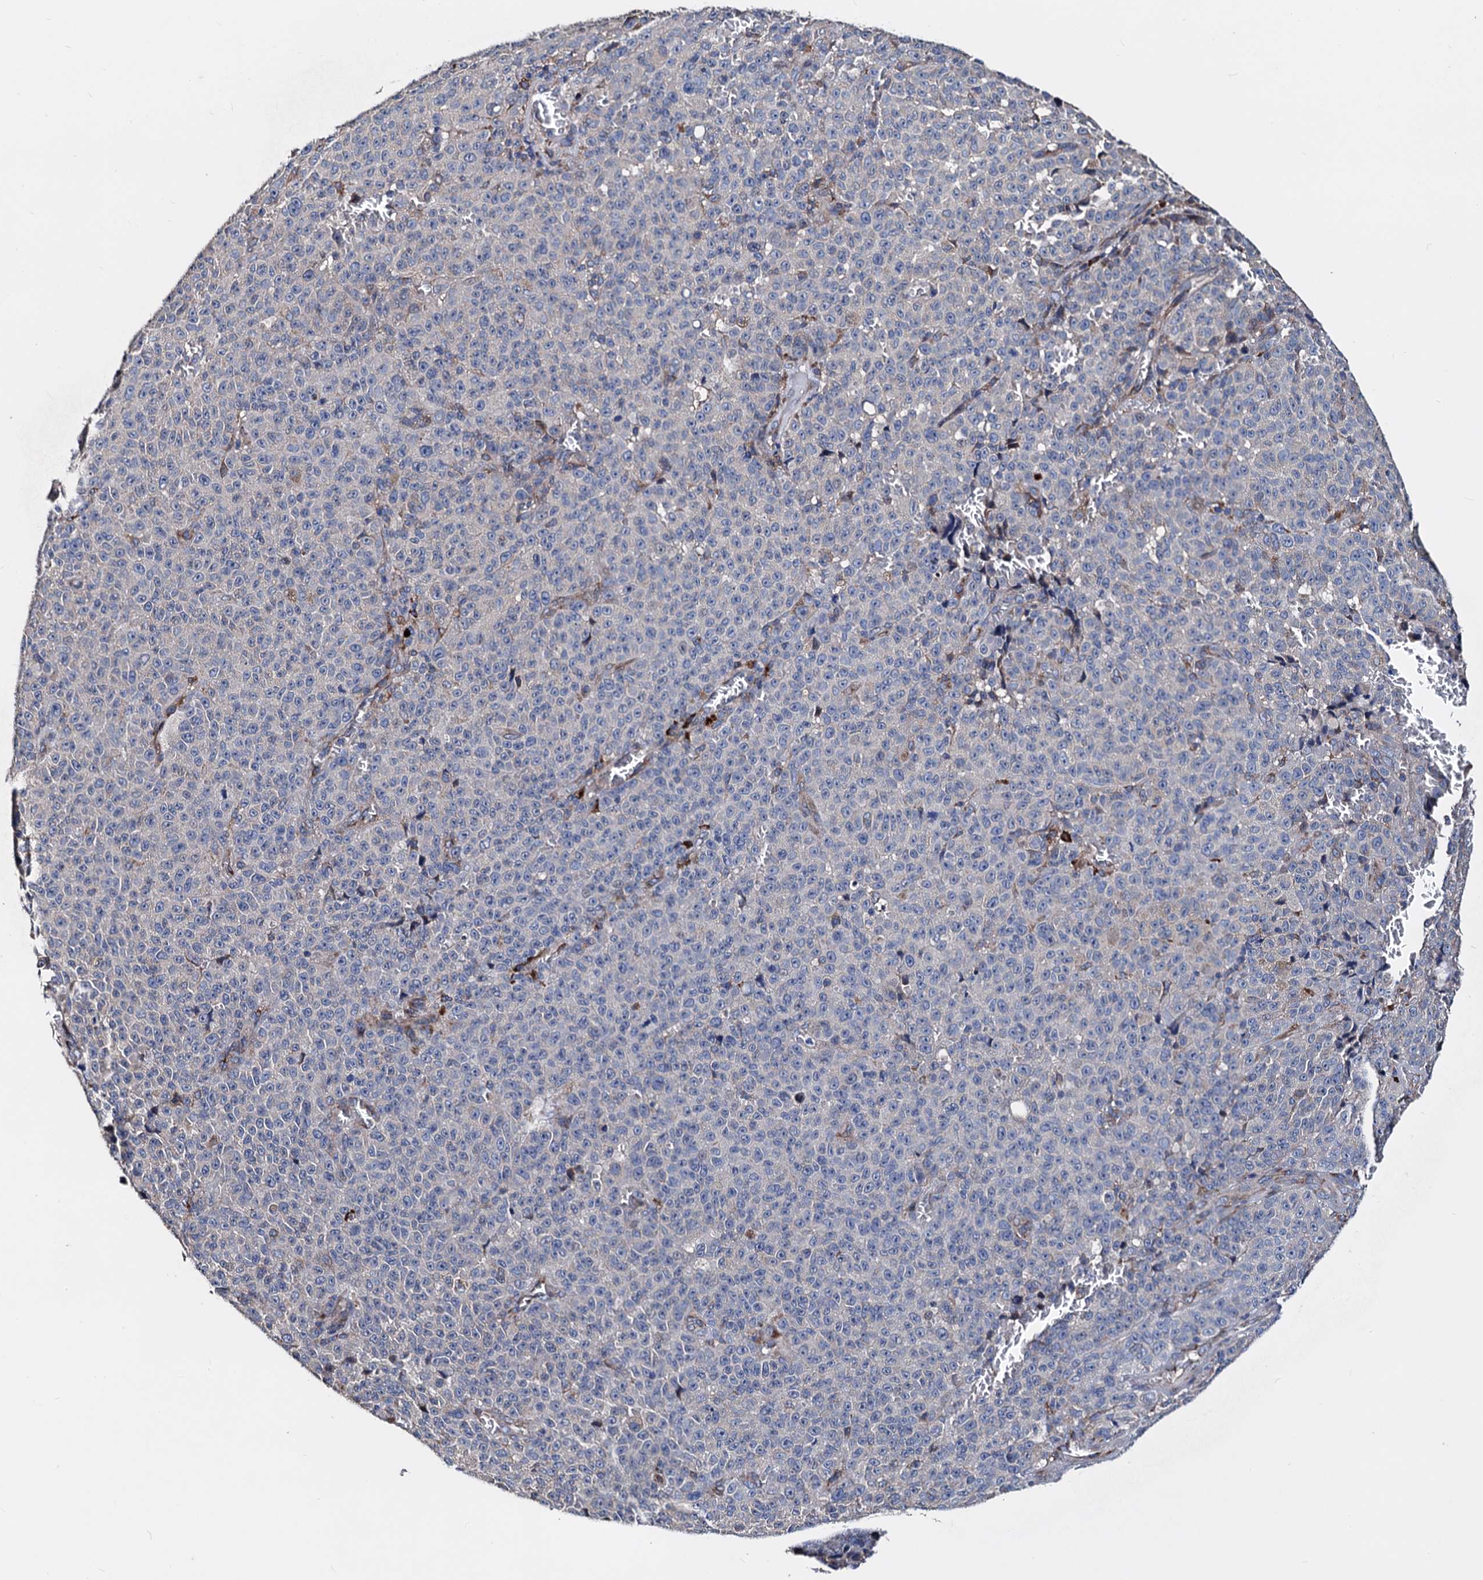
{"staining": {"intensity": "negative", "quantity": "none", "location": "none"}, "tissue": "melanoma", "cell_type": "Tumor cells", "image_type": "cancer", "snomed": [{"axis": "morphology", "description": "Malignant melanoma, NOS"}, {"axis": "topography", "description": "Skin"}], "caption": "Immunohistochemistry (IHC) of human melanoma displays no positivity in tumor cells.", "gene": "AKAP11", "patient": {"sex": "female", "age": 82}}